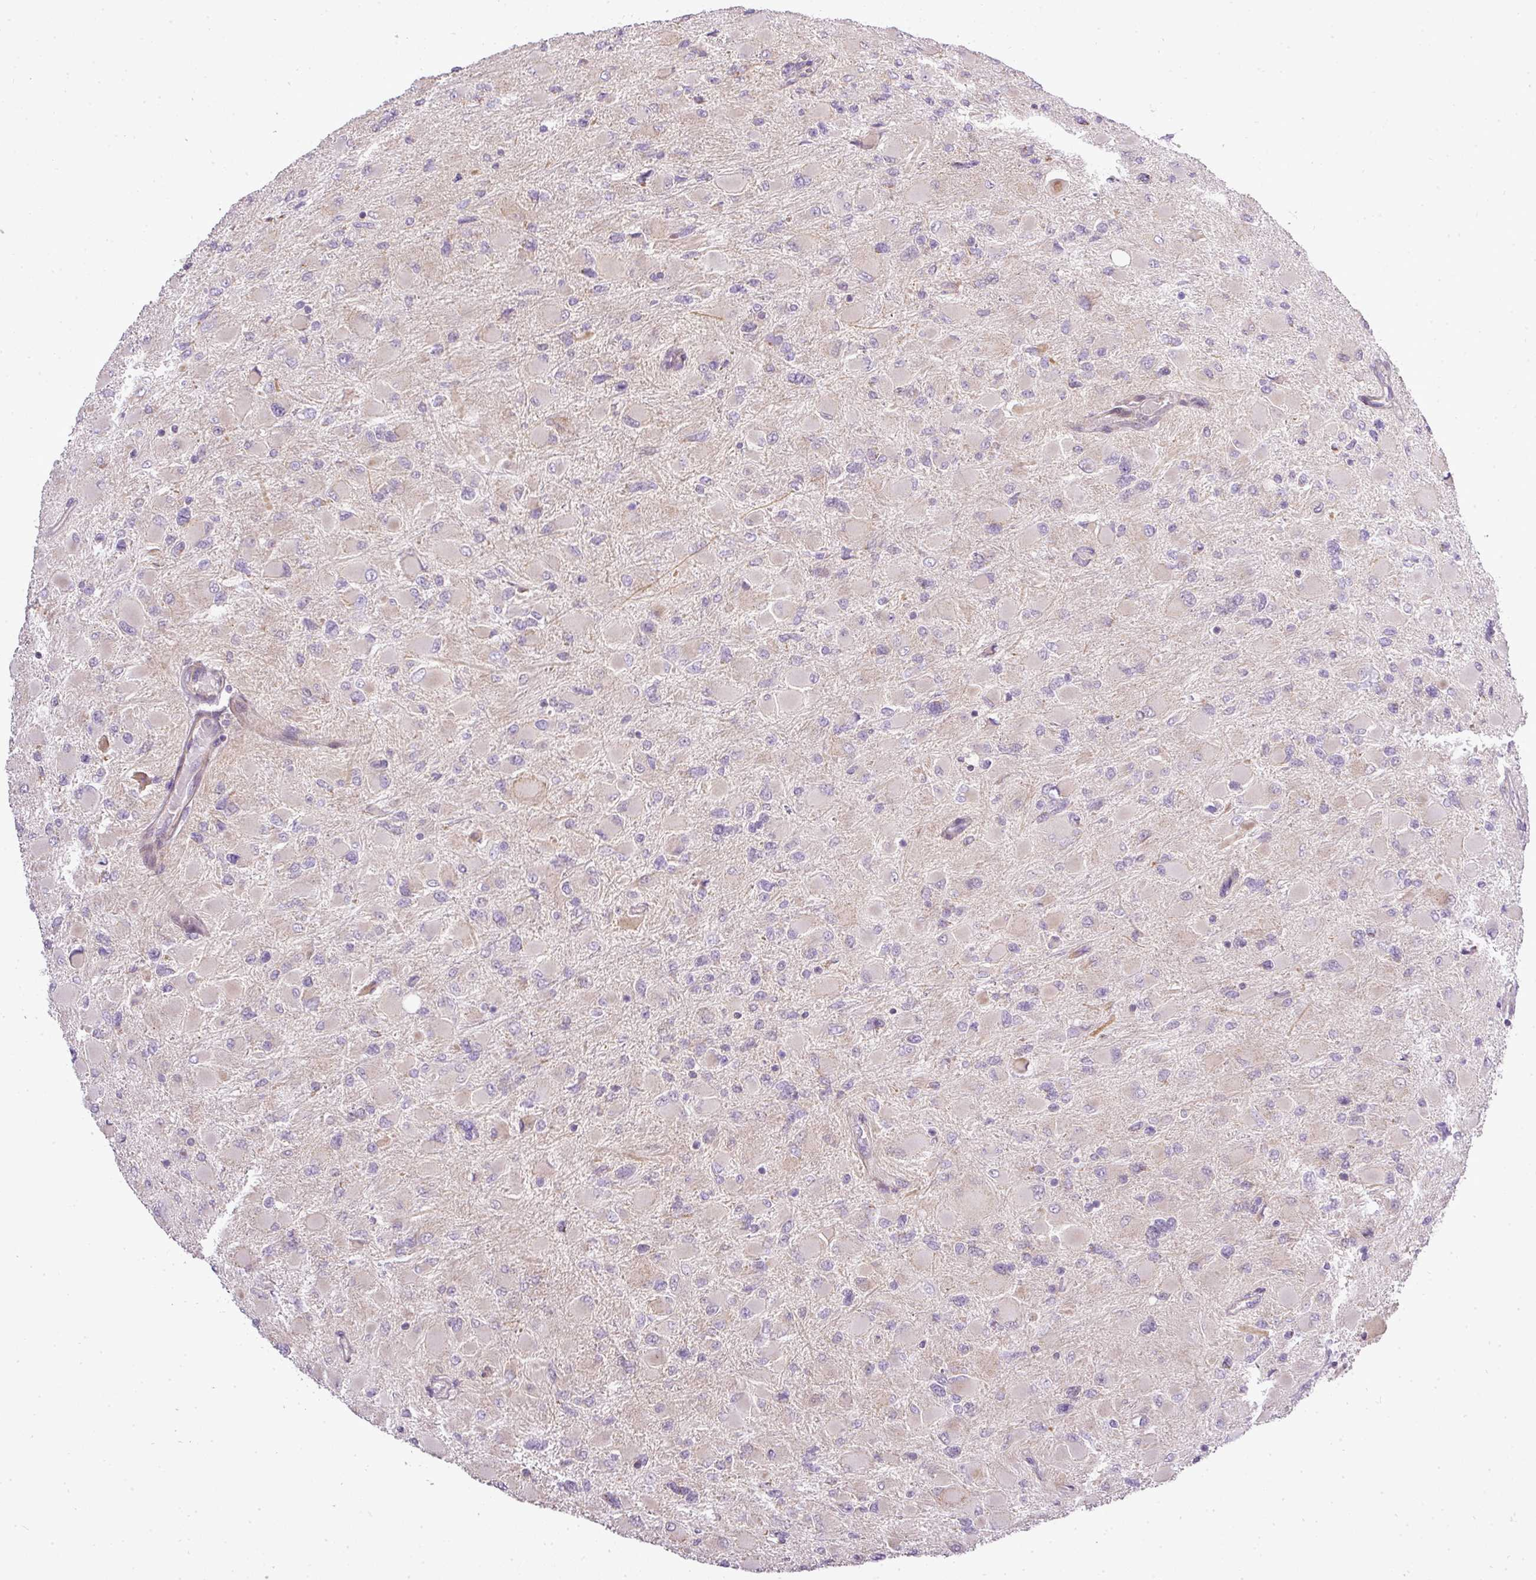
{"staining": {"intensity": "negative", "quantity": "none", "location": "none"}, "tissue": "glioma", "cell_type": "Tumor cells", "image_type": "cancer", "snomed": [{"axis": "morphology", "description": "Glioma, malignant, High grade"}, {"axis": "topography", "description": "Cerebral cortex"}], "caption": "Immunohistochemistry micrograph of human malignant high-grade glioma stained for a protein (brown), which demonstrates no expression in tumor cells.", "gene": "ZDHHC1", "patient": {"sex": "female", "age": 36}}